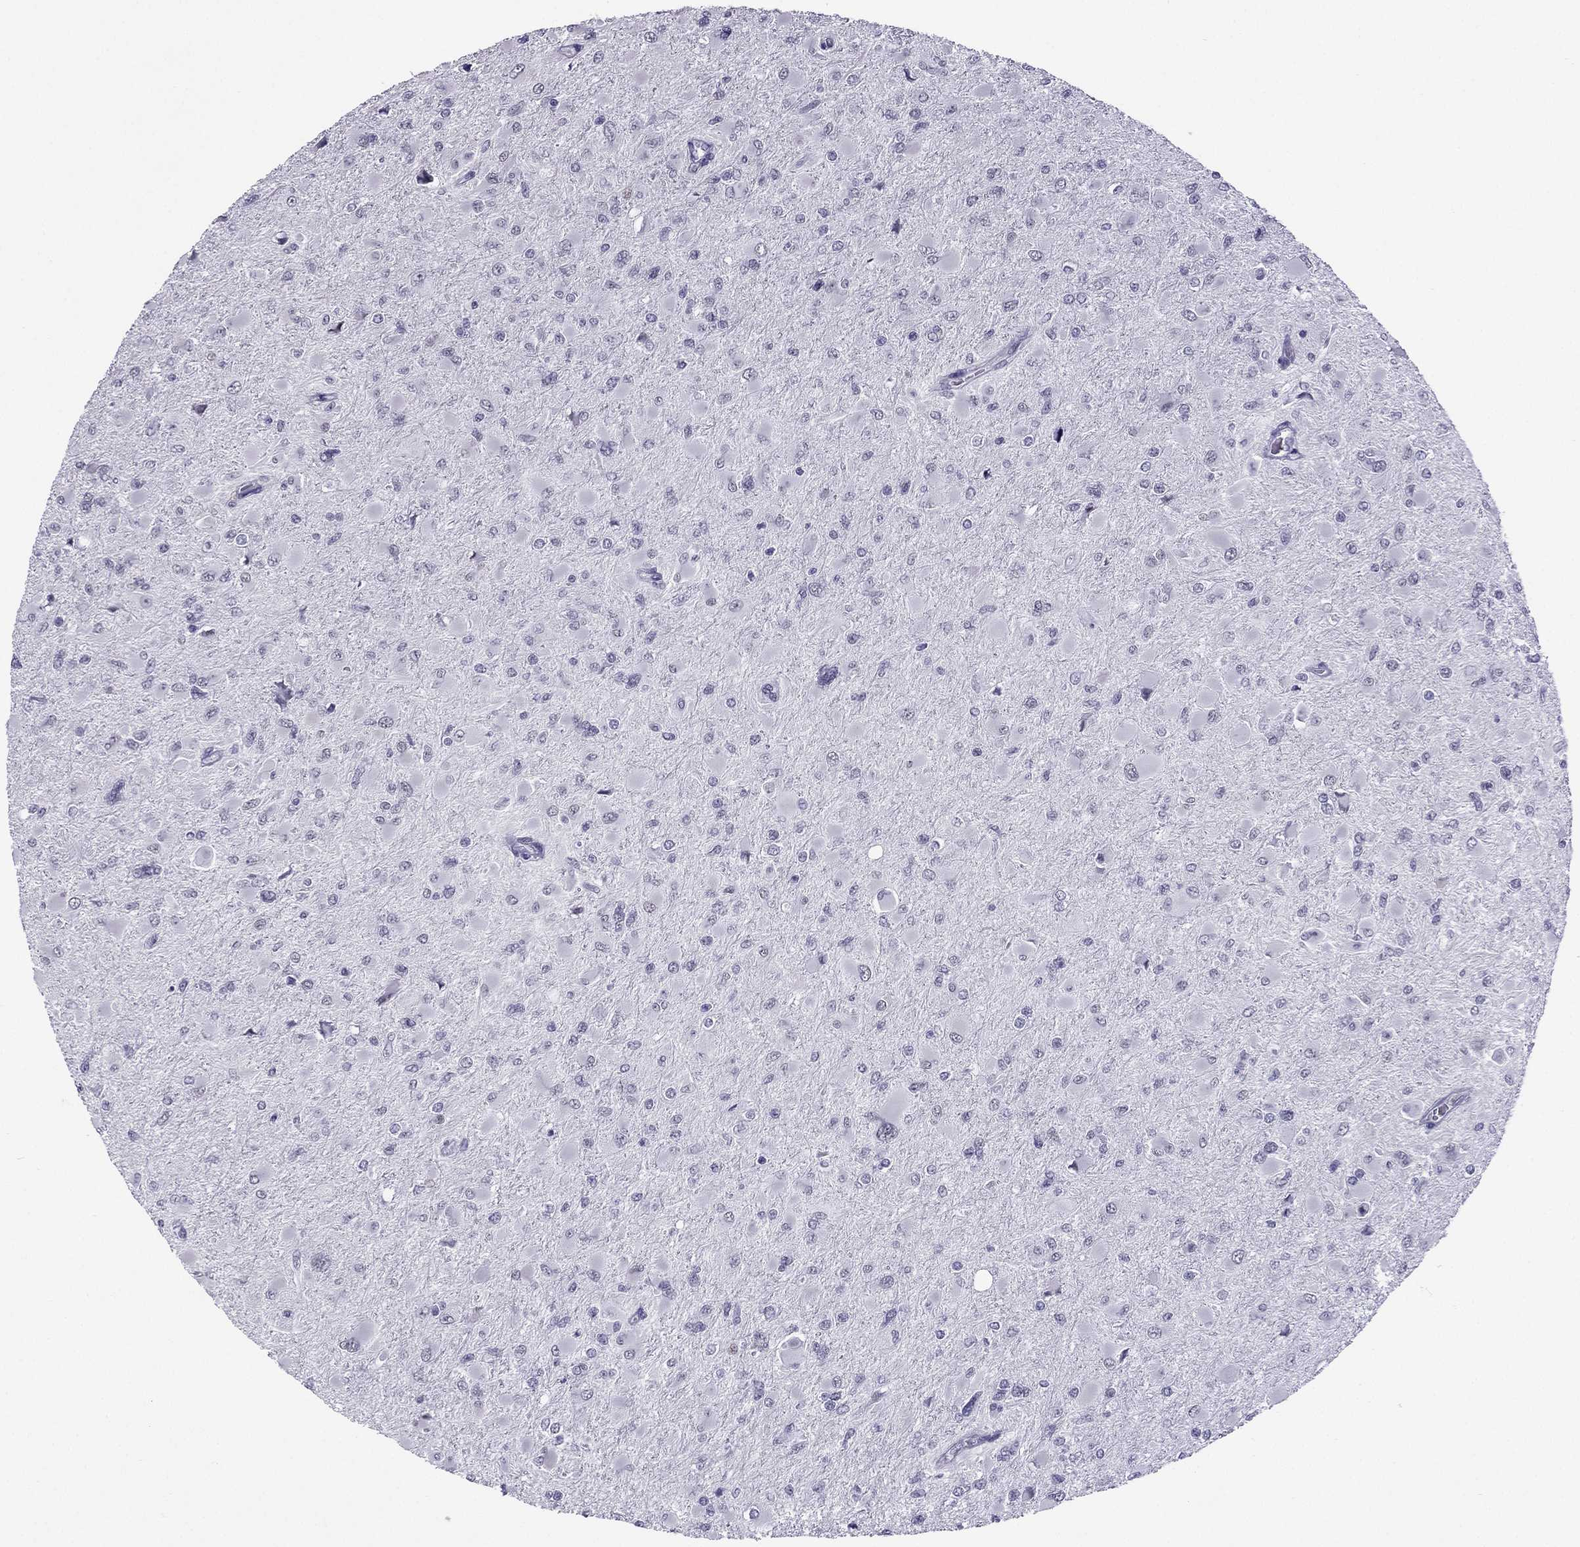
{"staining": {"intensity": "negative", "quantity": "none", "location": "none"}, "tissue": "glioma", "cell_type": "Tumor cells", "image_type": "cancer", "snomed": [{"axis": "morphology", "description": "Glioma, malignant, High grade"}, {"axis": "topography", "description": "Cerebral cortex"}], "caption": "Immunohistochemical staining of glioma reveals no significant staining in tumor cells.", "gene": "MYLK3", "patient": {"sex": "female", "age": 36}}